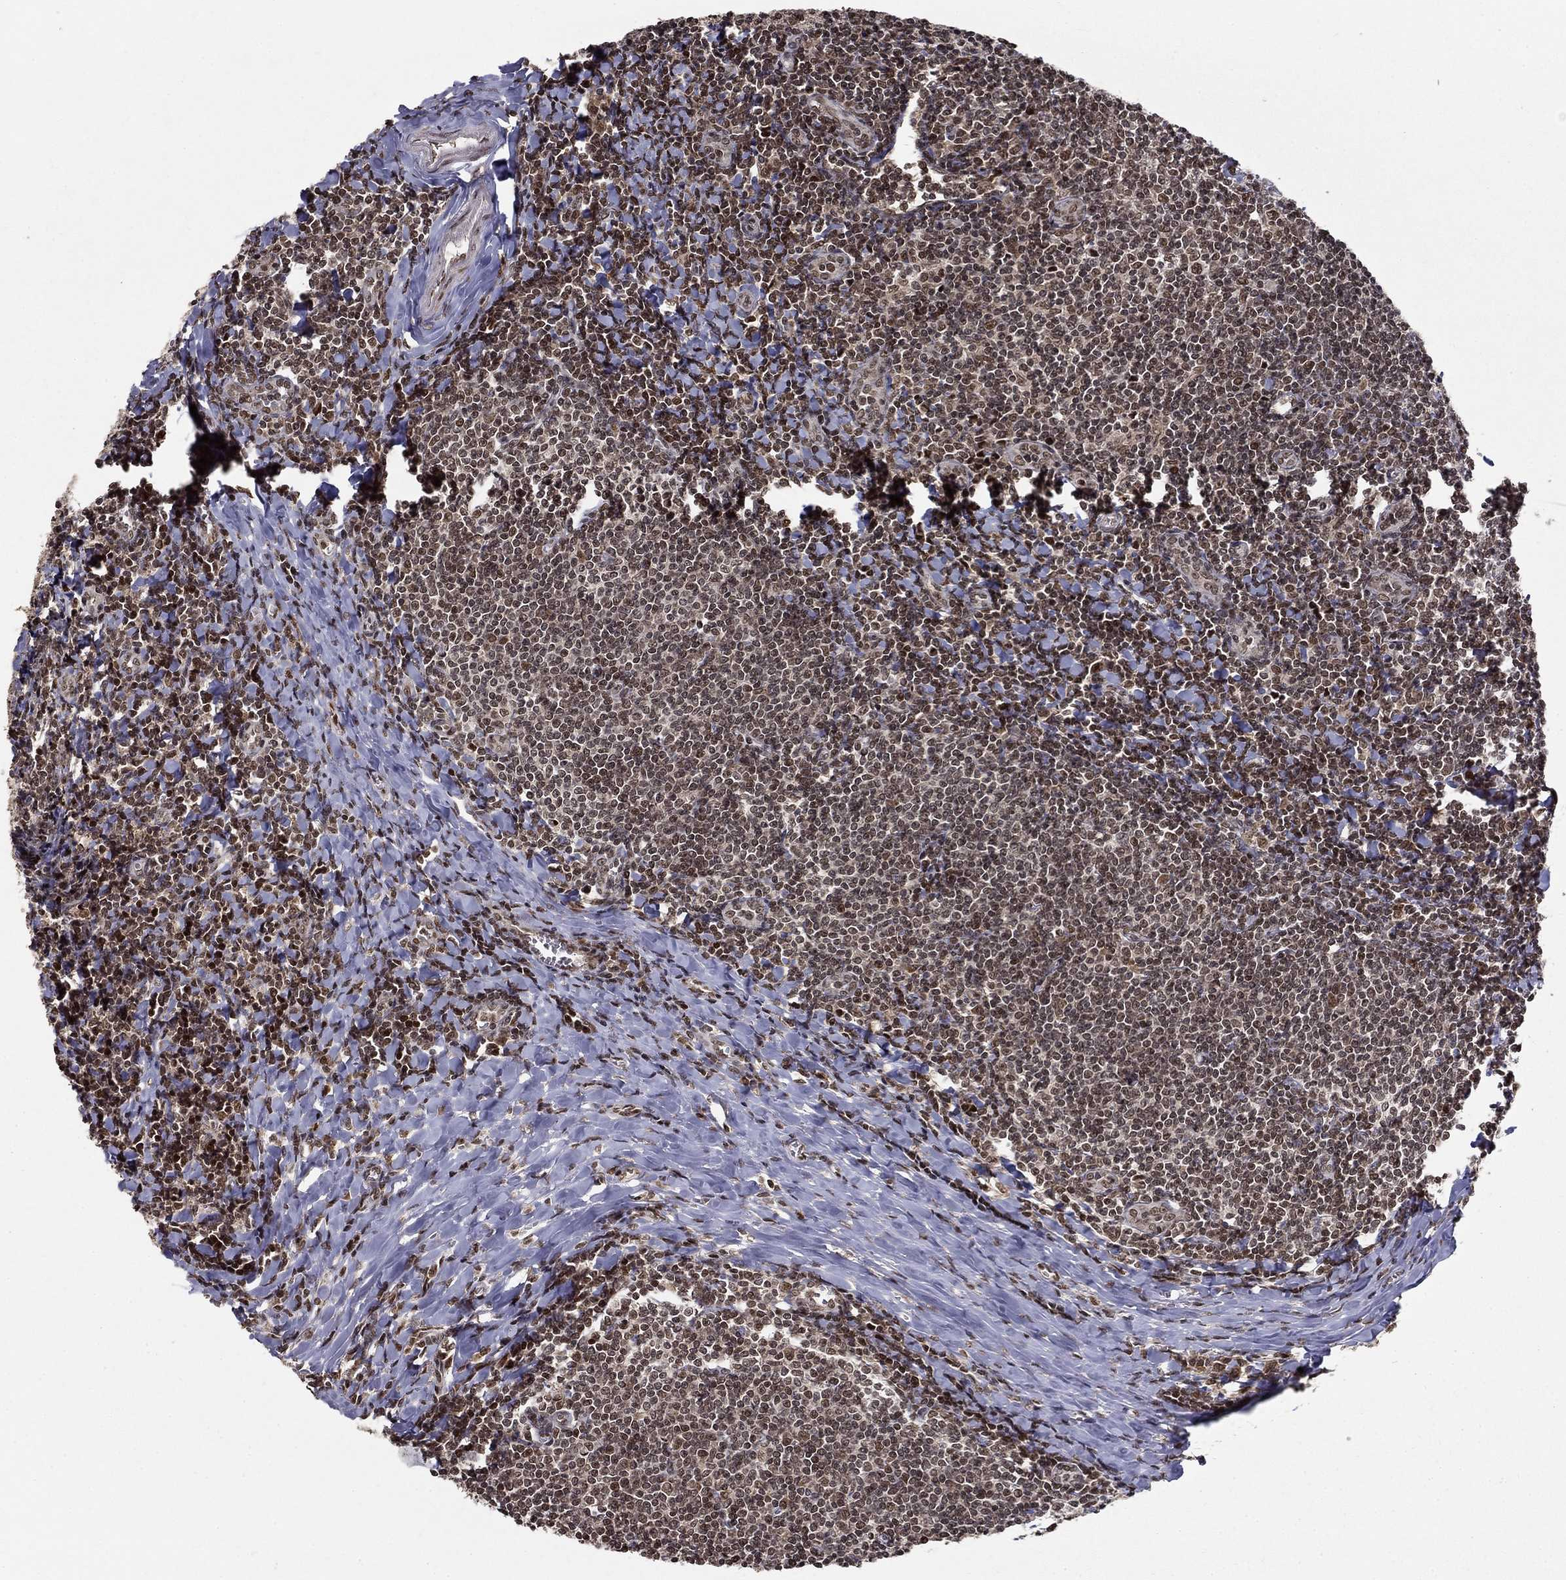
{"staining": {"intensity": "strong", "quantity": "<25%", "location": "nuclear"}, "tissue": "tonsil", "cell_type": "Germinal center cells", "image_type": "normal", "snomed": [{"axis": "morphology", "description": "Normal tissue, NOS"}, {"axis": "topography", "description": "Tonsil"}], "caption": "Protein staining reveals strong nuclear staining in approximately <25% of germinal center cells in normal tonsil. The staining is performed using DAB (3,3'-diaminobenzidine) brown chromogen to label protein expression. The nuclei are counter-stained blue using hematoxylin.", "gene": "CDCA7L", "patient": {"sex": "female", "age": 12}}